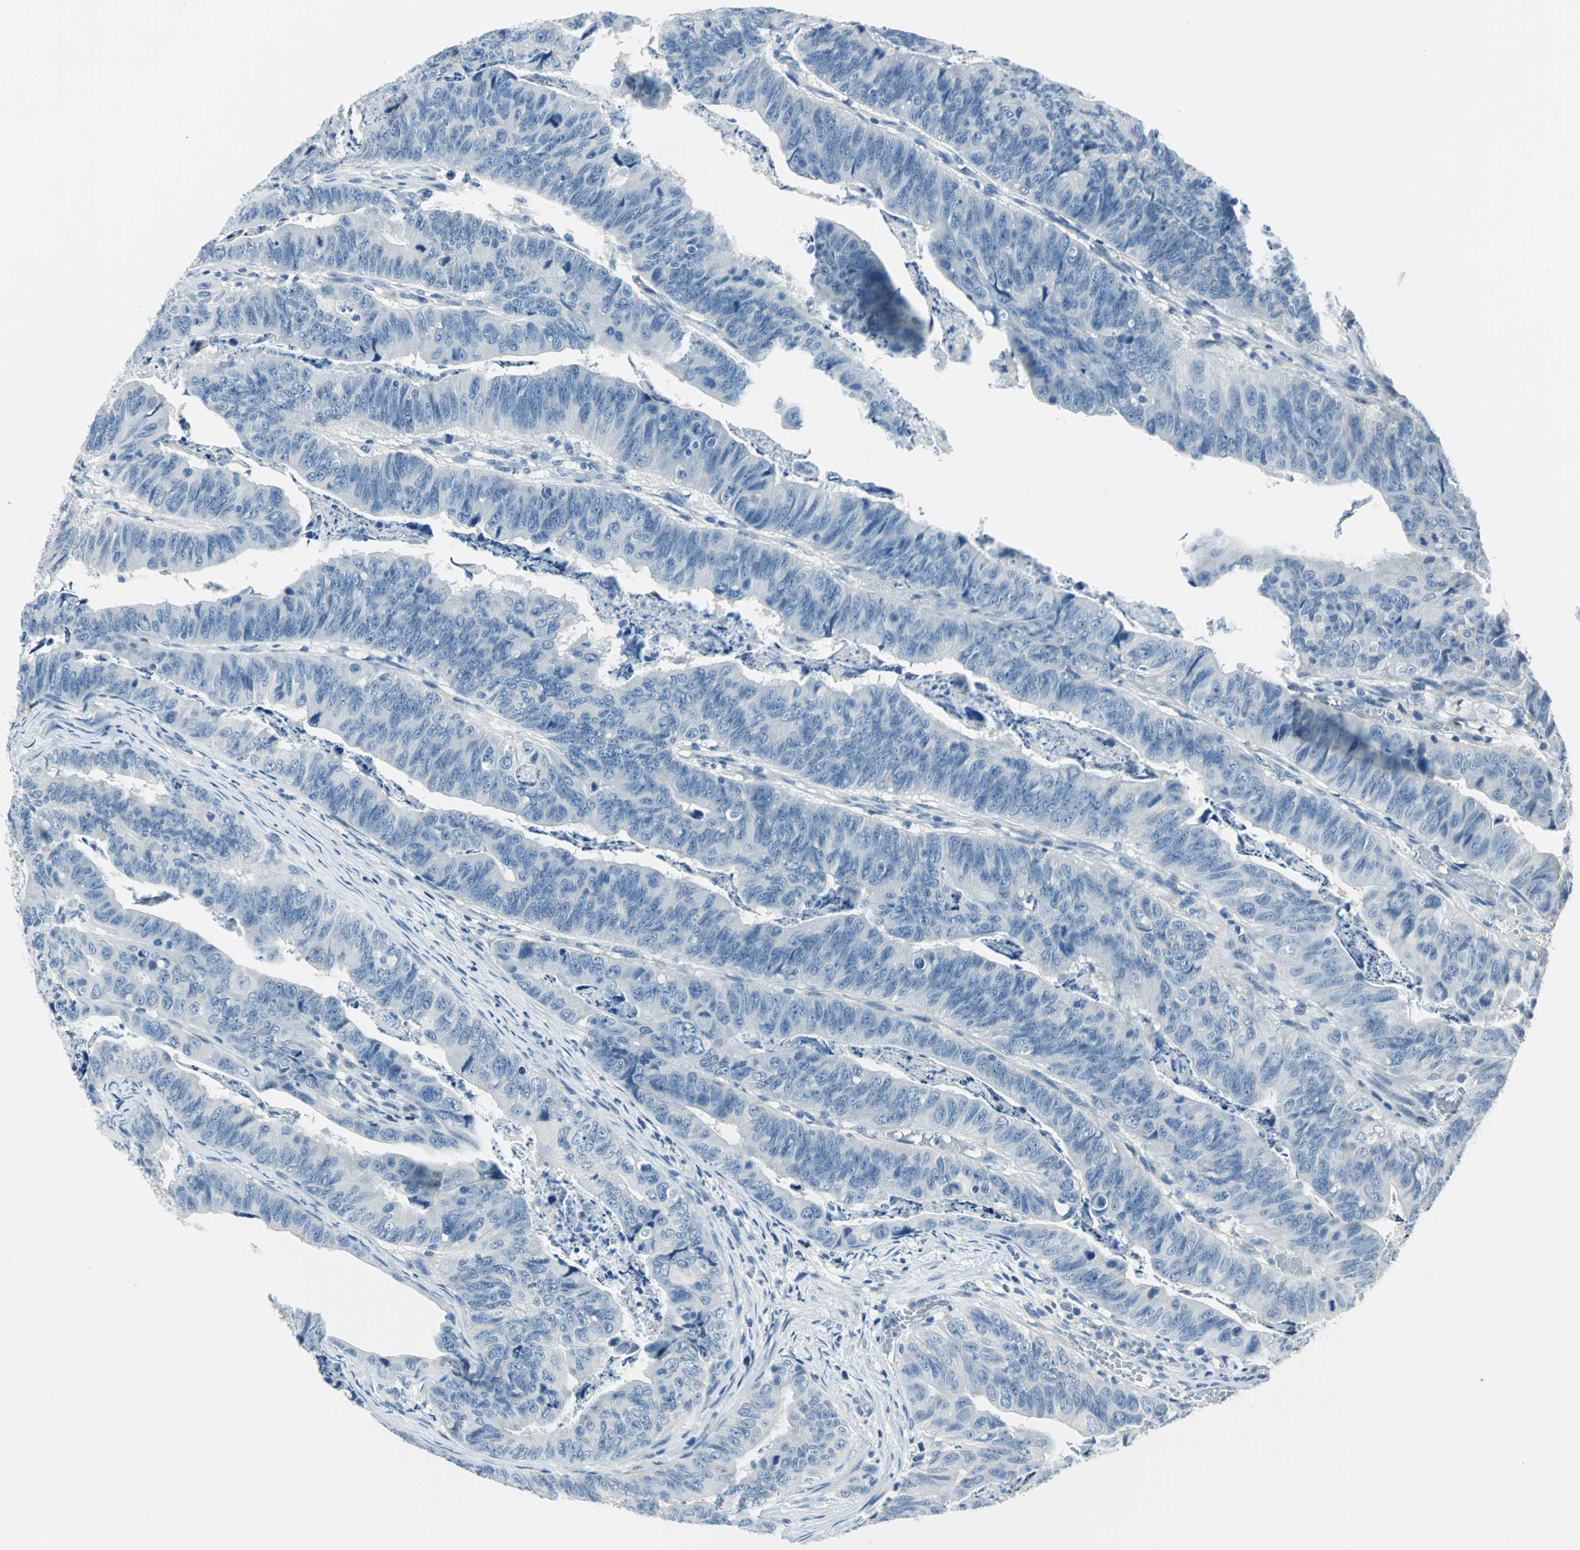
{"staining": {"intensity": "negative", "quantity": "none", "location": "none"}, "tissue": "stomach cancer", "cell_type": "Tumor cells", "image_type": "cancer", "snomed": [{"axis": "morphology", "description": "Adenocarcinoma, NOS"}, {"axis": "topography", "description": "Stomach, lower"}], "caption": "Tumor cells show no significant staining in stomach adenocarcinoma. (IHC, brightfield microscopy, high magnification).", "gene": "AKR1A1", "patient": {"sex": "male", "age": 77}}